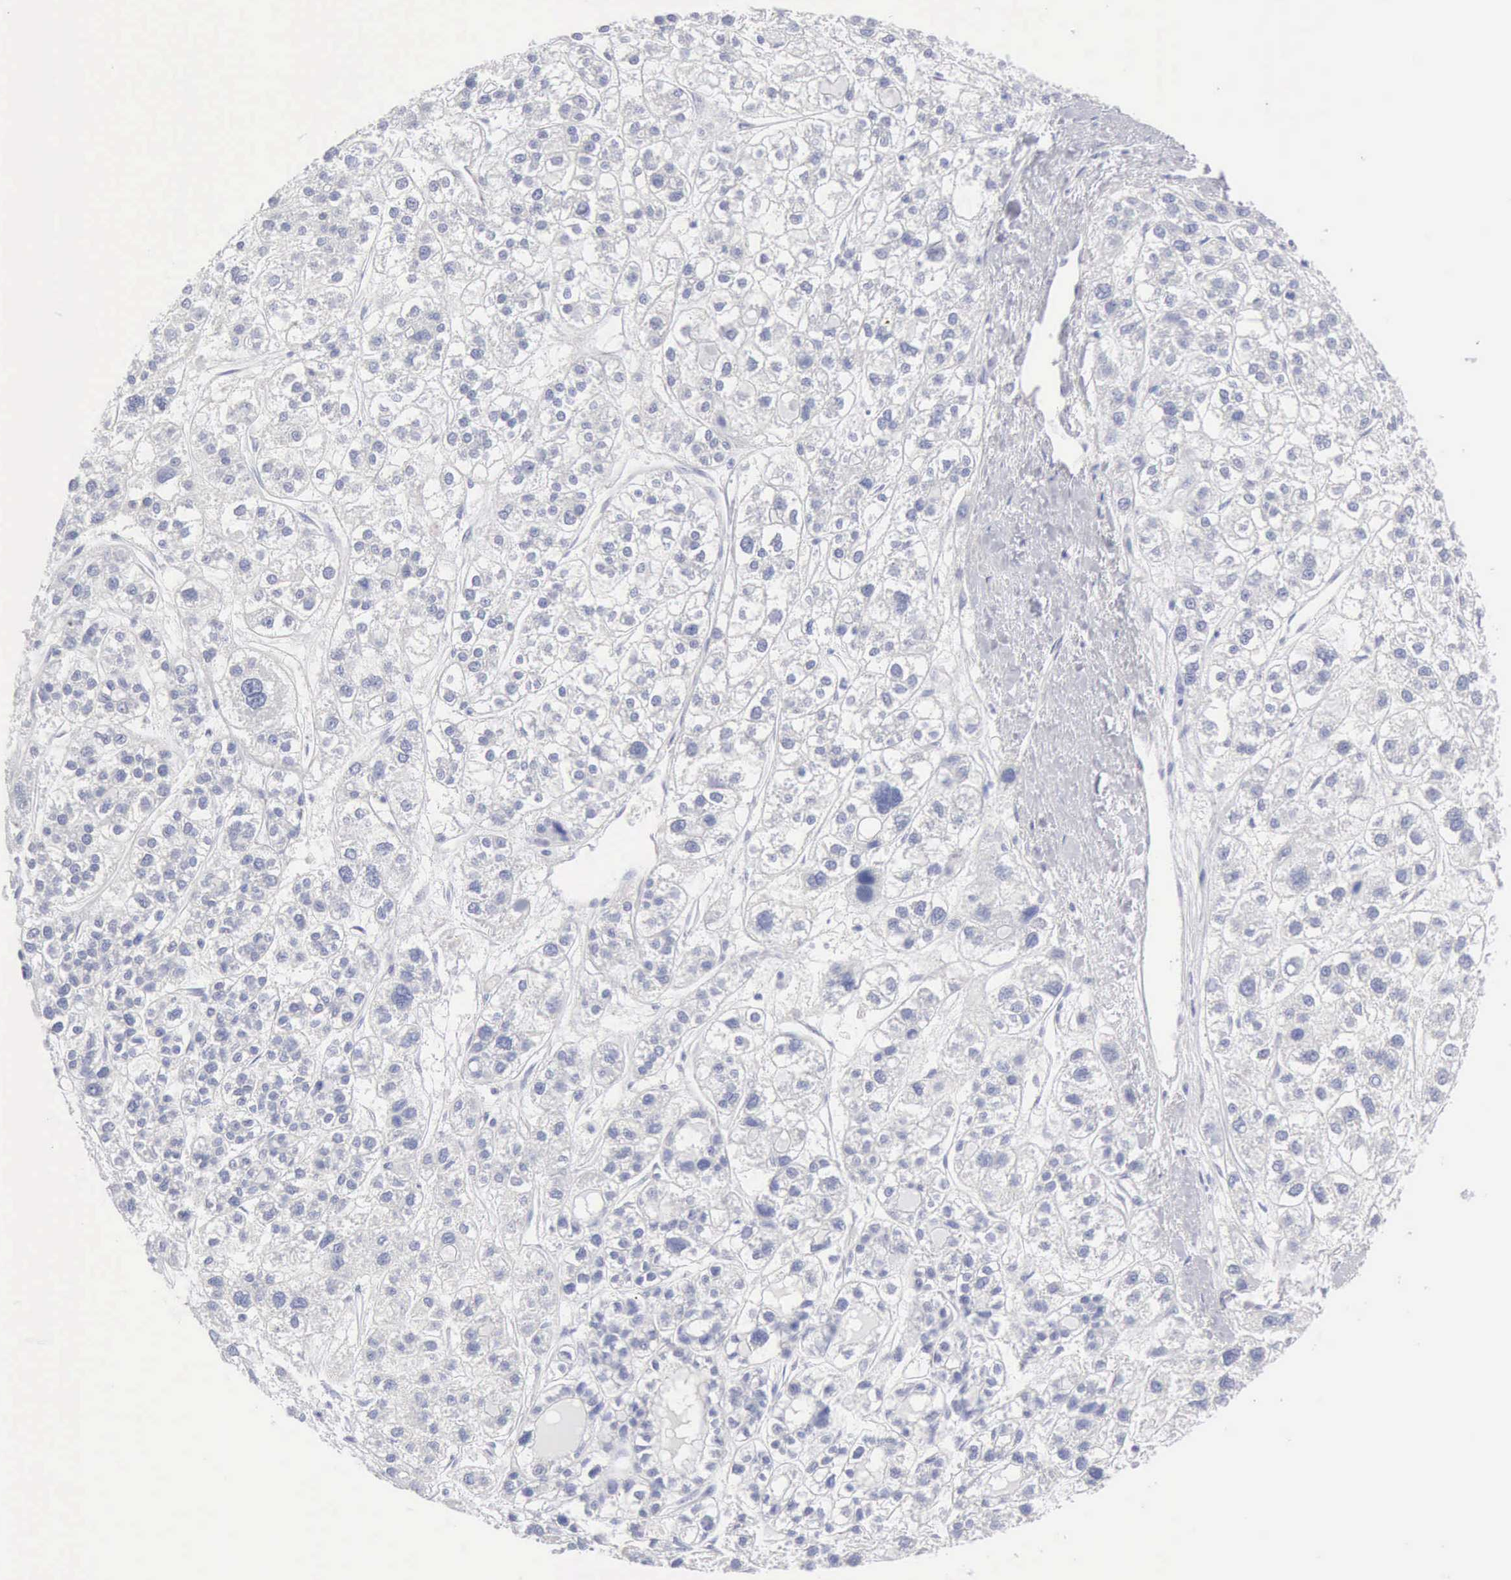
{"staining": {"intensity": "negative", "quantity": "none", "location": "none"}, "tissue": "liver cancer", "cell_type": "Tumor cells", "image_type": "cancer", "snomed": [{"axis": "morphology", "description": "Carcinoma, Hepatocellular, NOS"}, {"axis": "topography", "description": "Liver"}], "caption": "A micrograph of liver cancer stained for a protein reveals no brown staining in tumor cells.", "gene": "KRT5", "patient": {"sex": "female", "age": 85}}